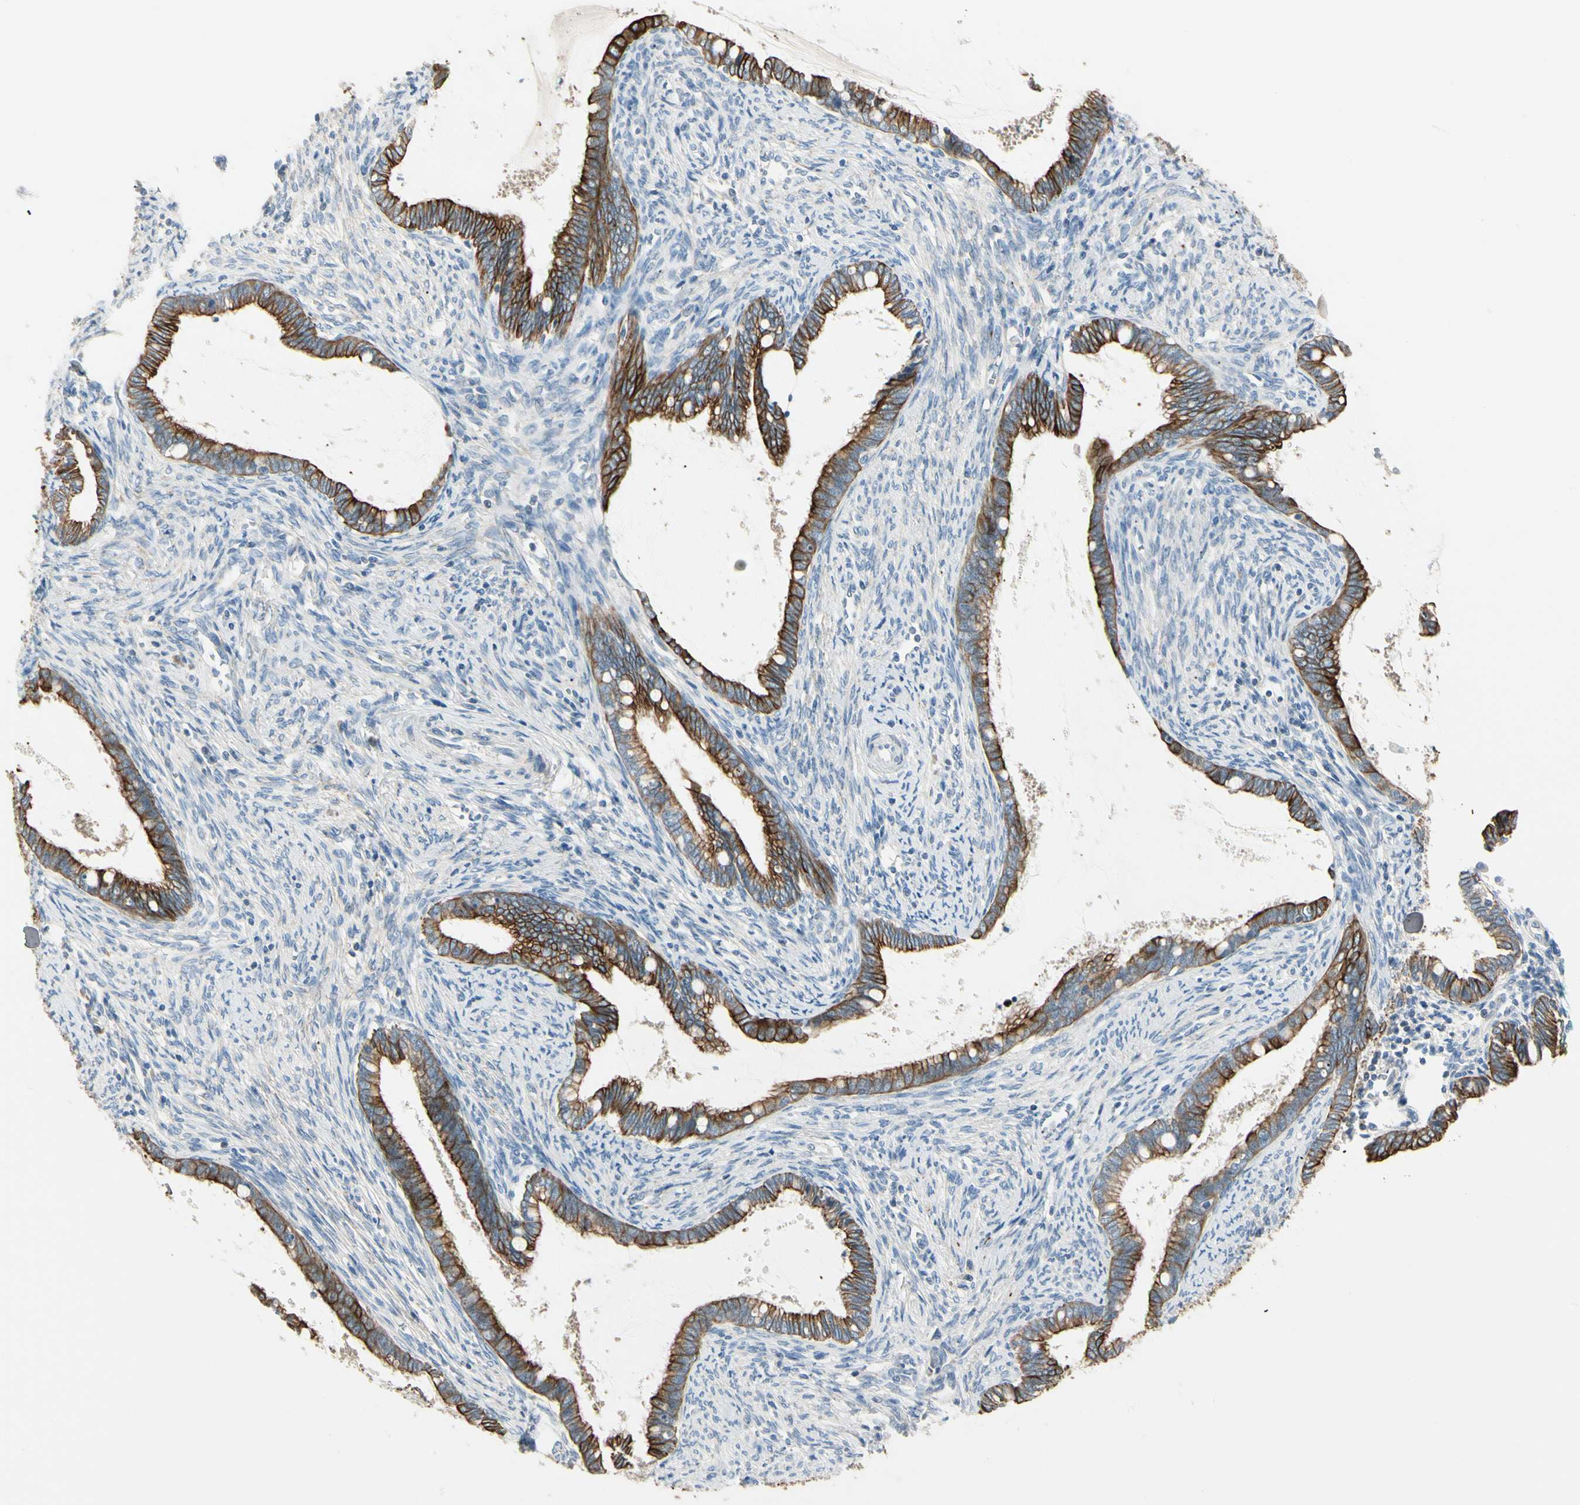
{"staining": {"intensity": "strong", "quantity": ">75%", "location": "cytoplasmic/membranous"}, "tissue": "cervical cancer", "cell_type": "Tumor cells", "image_type": "cancer", "snomed": [{"axis": "morphology", "description": "Adenocarcinoma, NOS"}, {"axis": "topography", "description": "Cervix"}], "caption": "The immunohistochemical stain highlights strong cytoplasmic/membranous staining in tumor cells of cervical cancer tissue.", "gene": "DUSP12", "patient": {"sex": "female", "age": 44}}